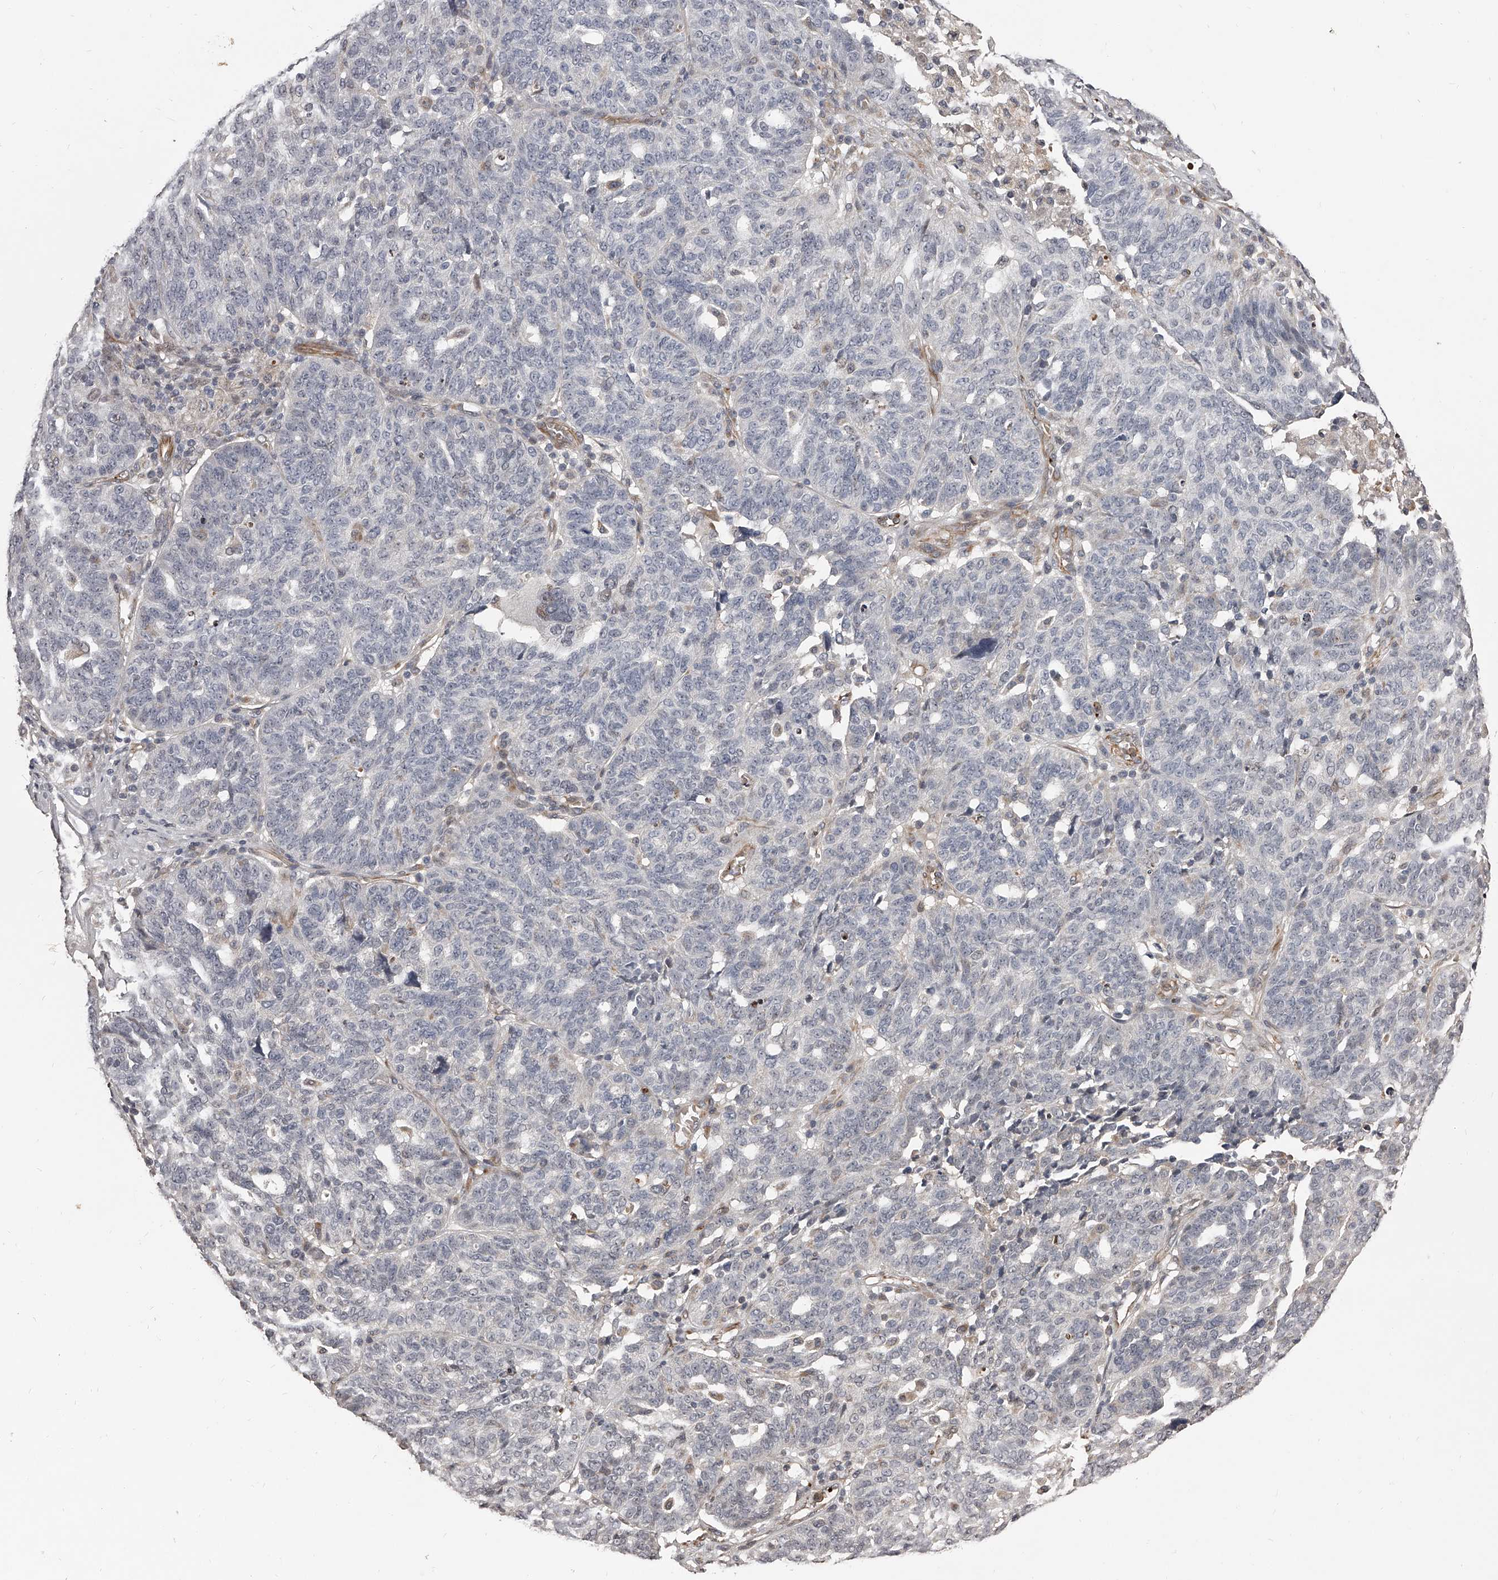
{"staining": {"intensity": "negative", "quantity": "none", "location": "none"}, "tissue": "ovarian cancer", "cell_type": "Tumor cells", "image_type": "cancer", "snomed": [{"axis": "morphology", "description": "Cystadenocarcinoma, serous, NOS"}, {"axis": "topography", "description": "Ovary"}], "caption": "This is an IHC photomicrograph of human ovarian serous cystadenocarcinoma. There is no staining in tumor cells.", "gene": "URGCP", "patient": {"sex": "female", "age": 59}}